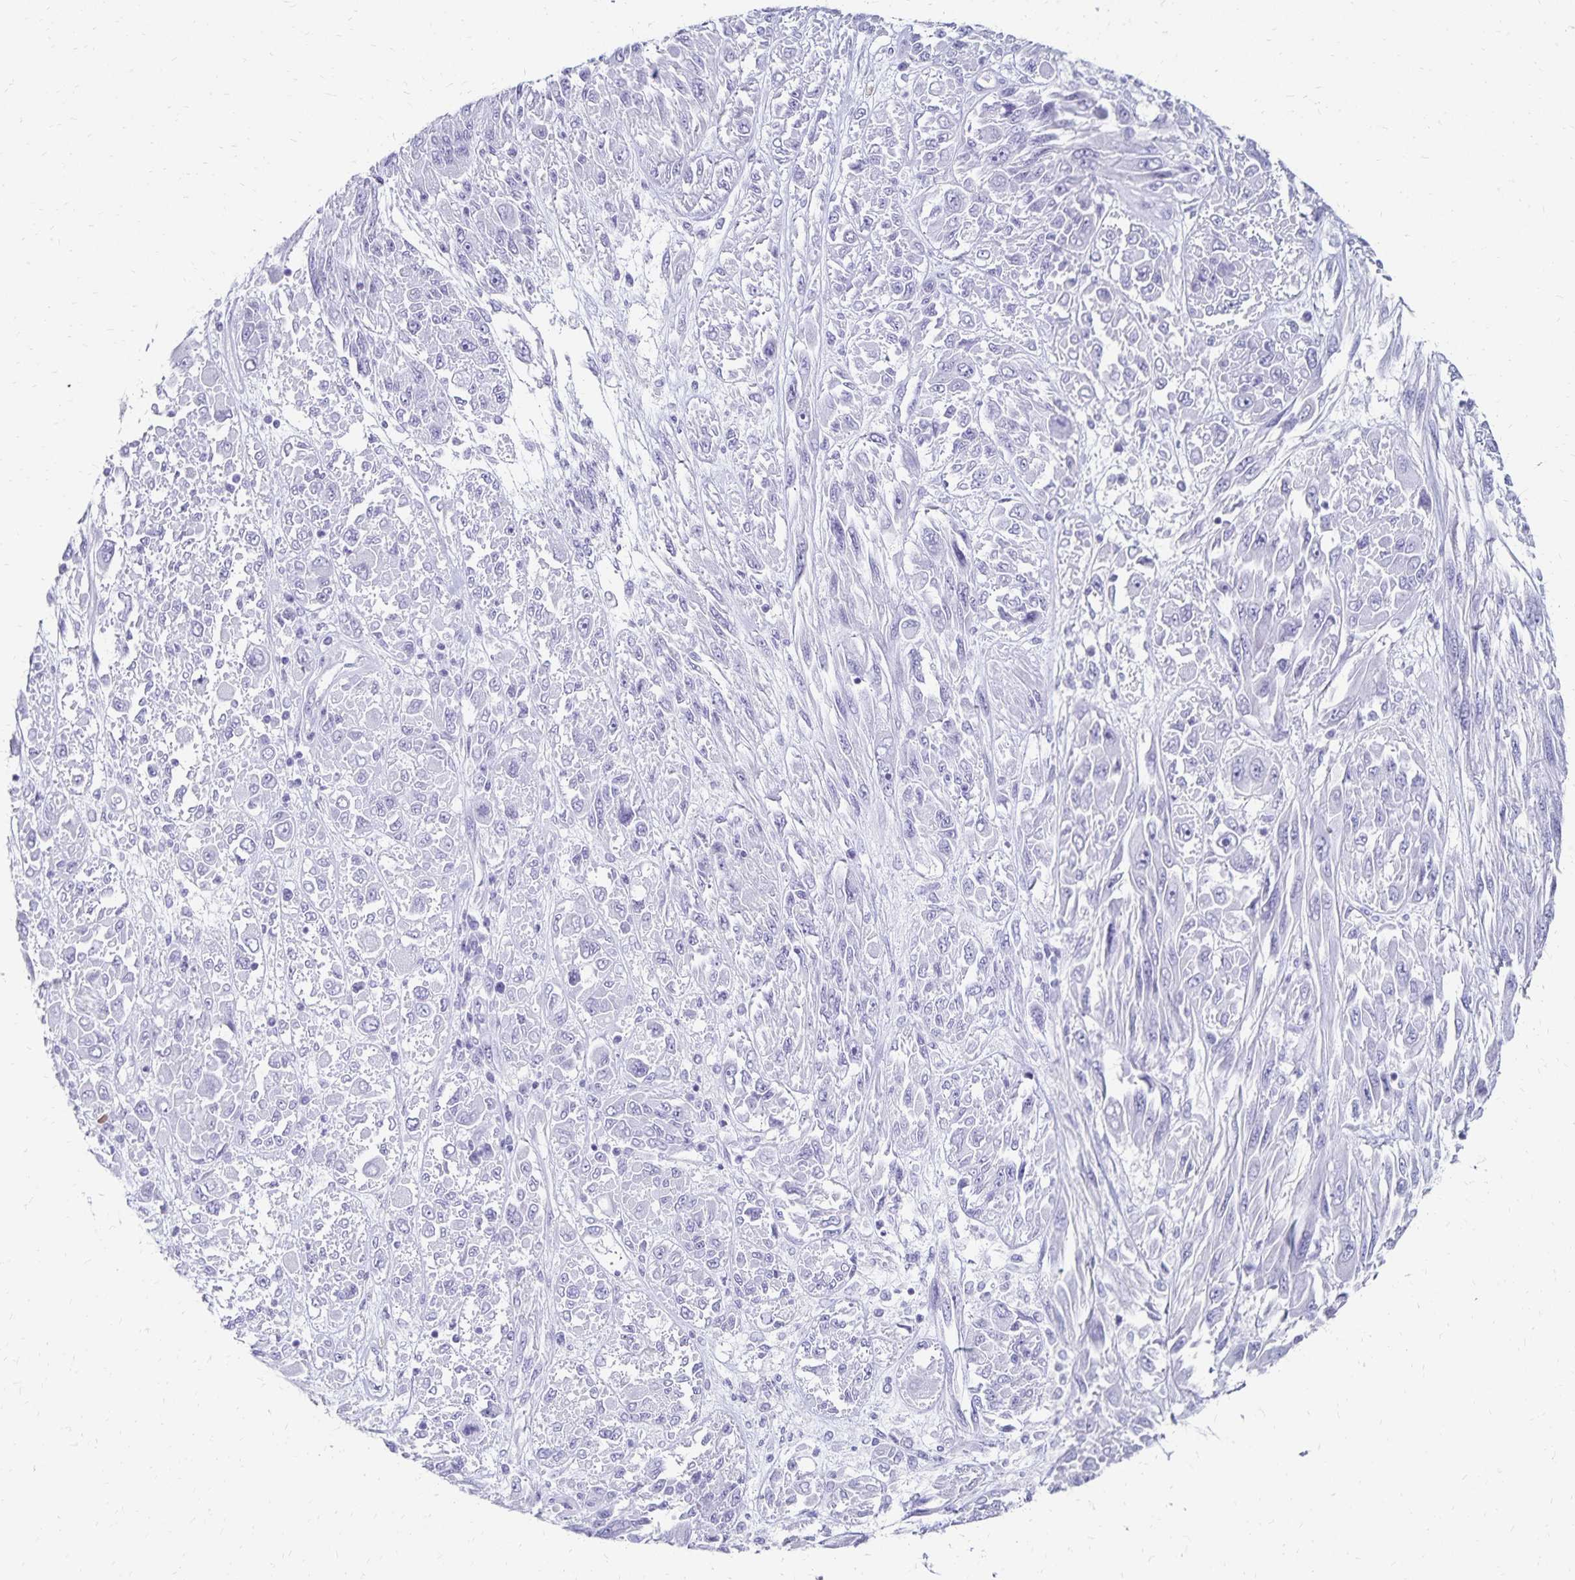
{"staining": {"intensity": "negative", "quantity": "none", "location": "none"}, "tissue": "melanoma", "cell_type": "Tumor cells", "image_type": "cancer", "snomed": [{"axis": "morphology", "description": "Malignant melanoma, NOS"}, {"axis": "topography", "description": "Skin"}], "caption": "Tumor cells show no significant expression in melanoma.", "gene": "GIP", "patient": {"sex": "female", "age": 91}}